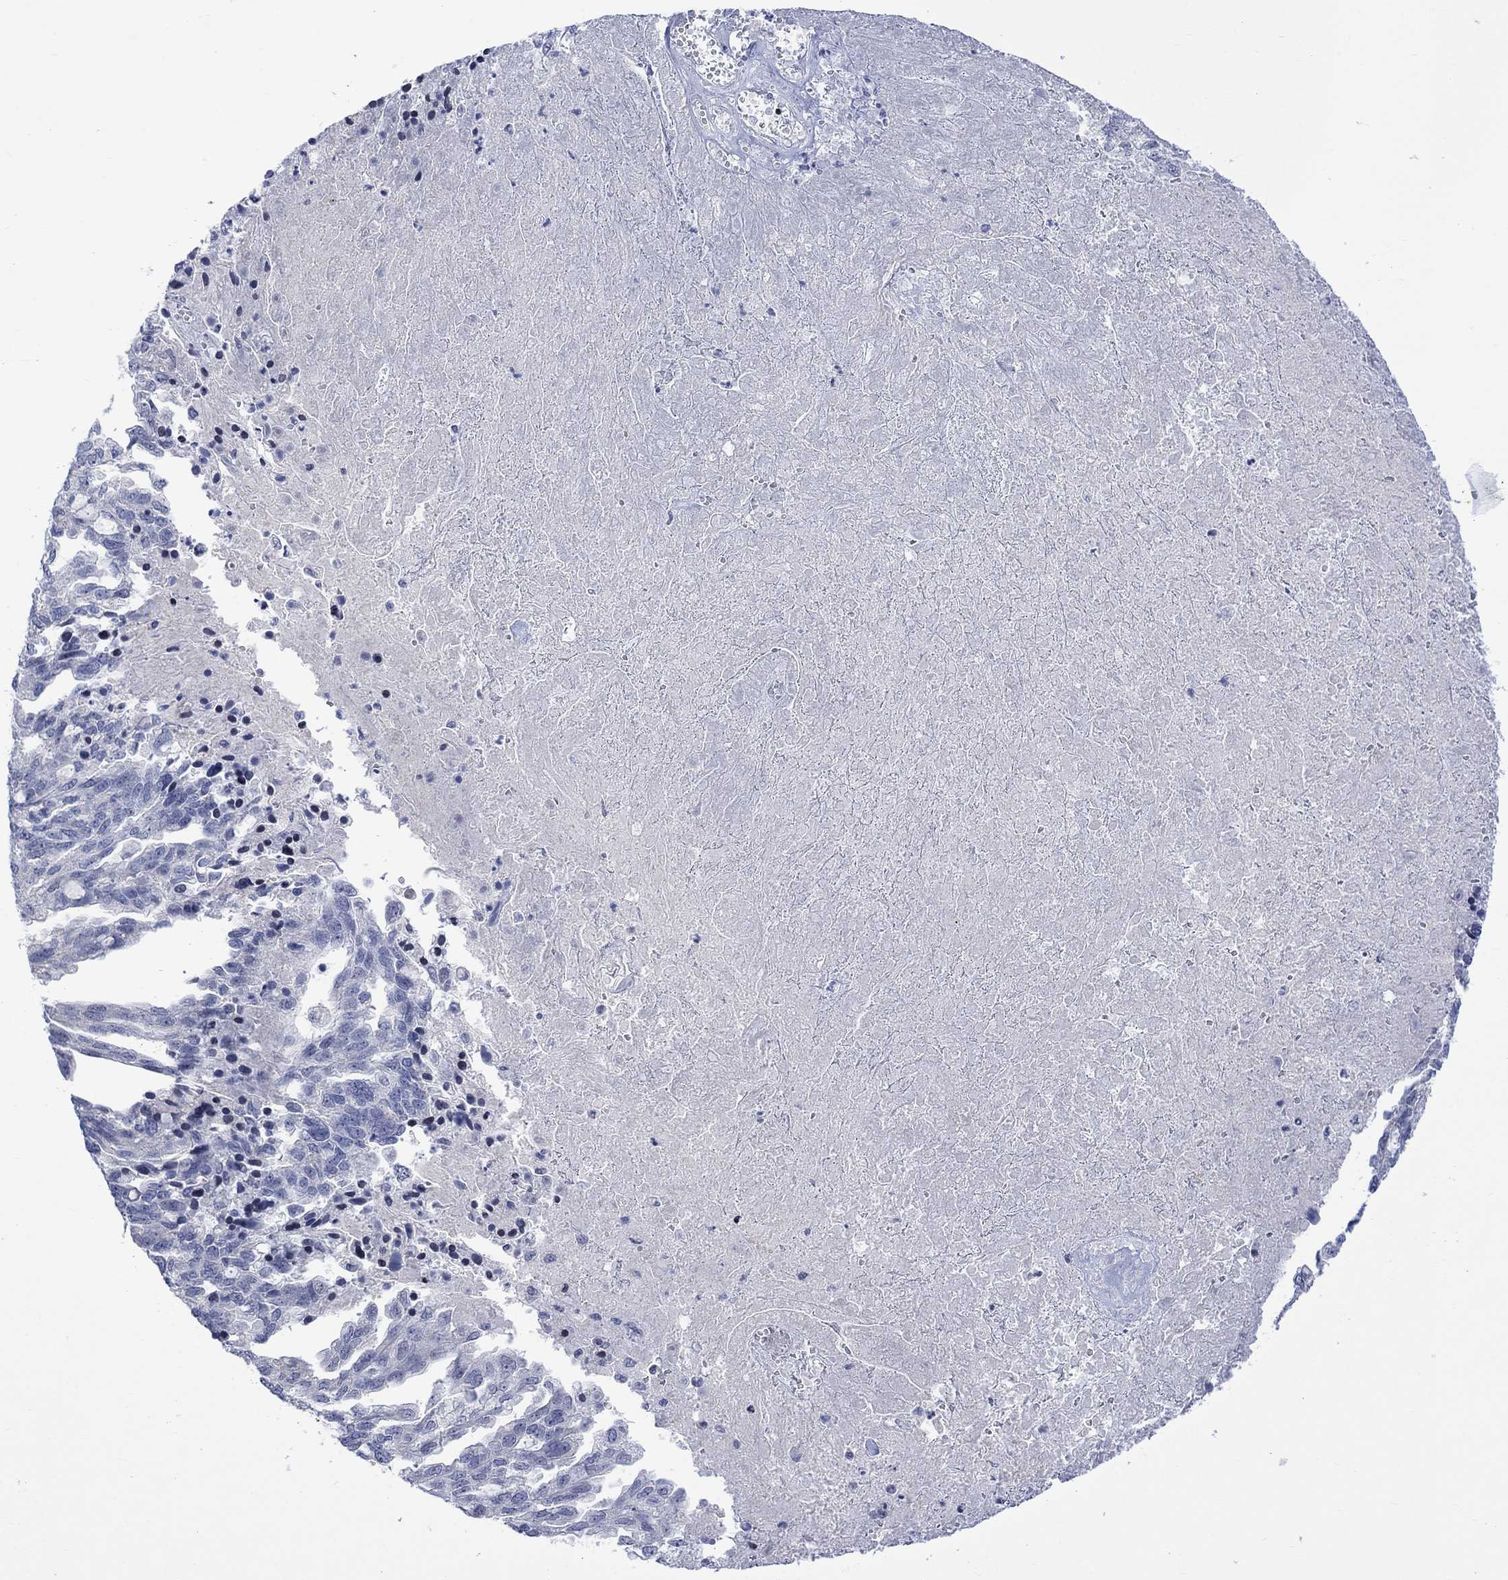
{"staining": {"intensity": "negative", "quantity": "none", "location": "none"}, "tissue": "ovarian cancer", "cell_type": "Tumor cells", "image_type": "cancer", "snomed": [{"axis": "morphology", "description": "Cystadenocarcinoma, serous, NOS"}, {"axis": "topography", "description": "Ovary"}], "caption": "DAB (3,3'-diaminobenzidine) immunohistochemical staining of human ovarian cancer (serous cystadenocarcinoma) shows no significant staining in tumor cells.", "gene": "DCX", "patient": {"sex": "female", "age": 51}}